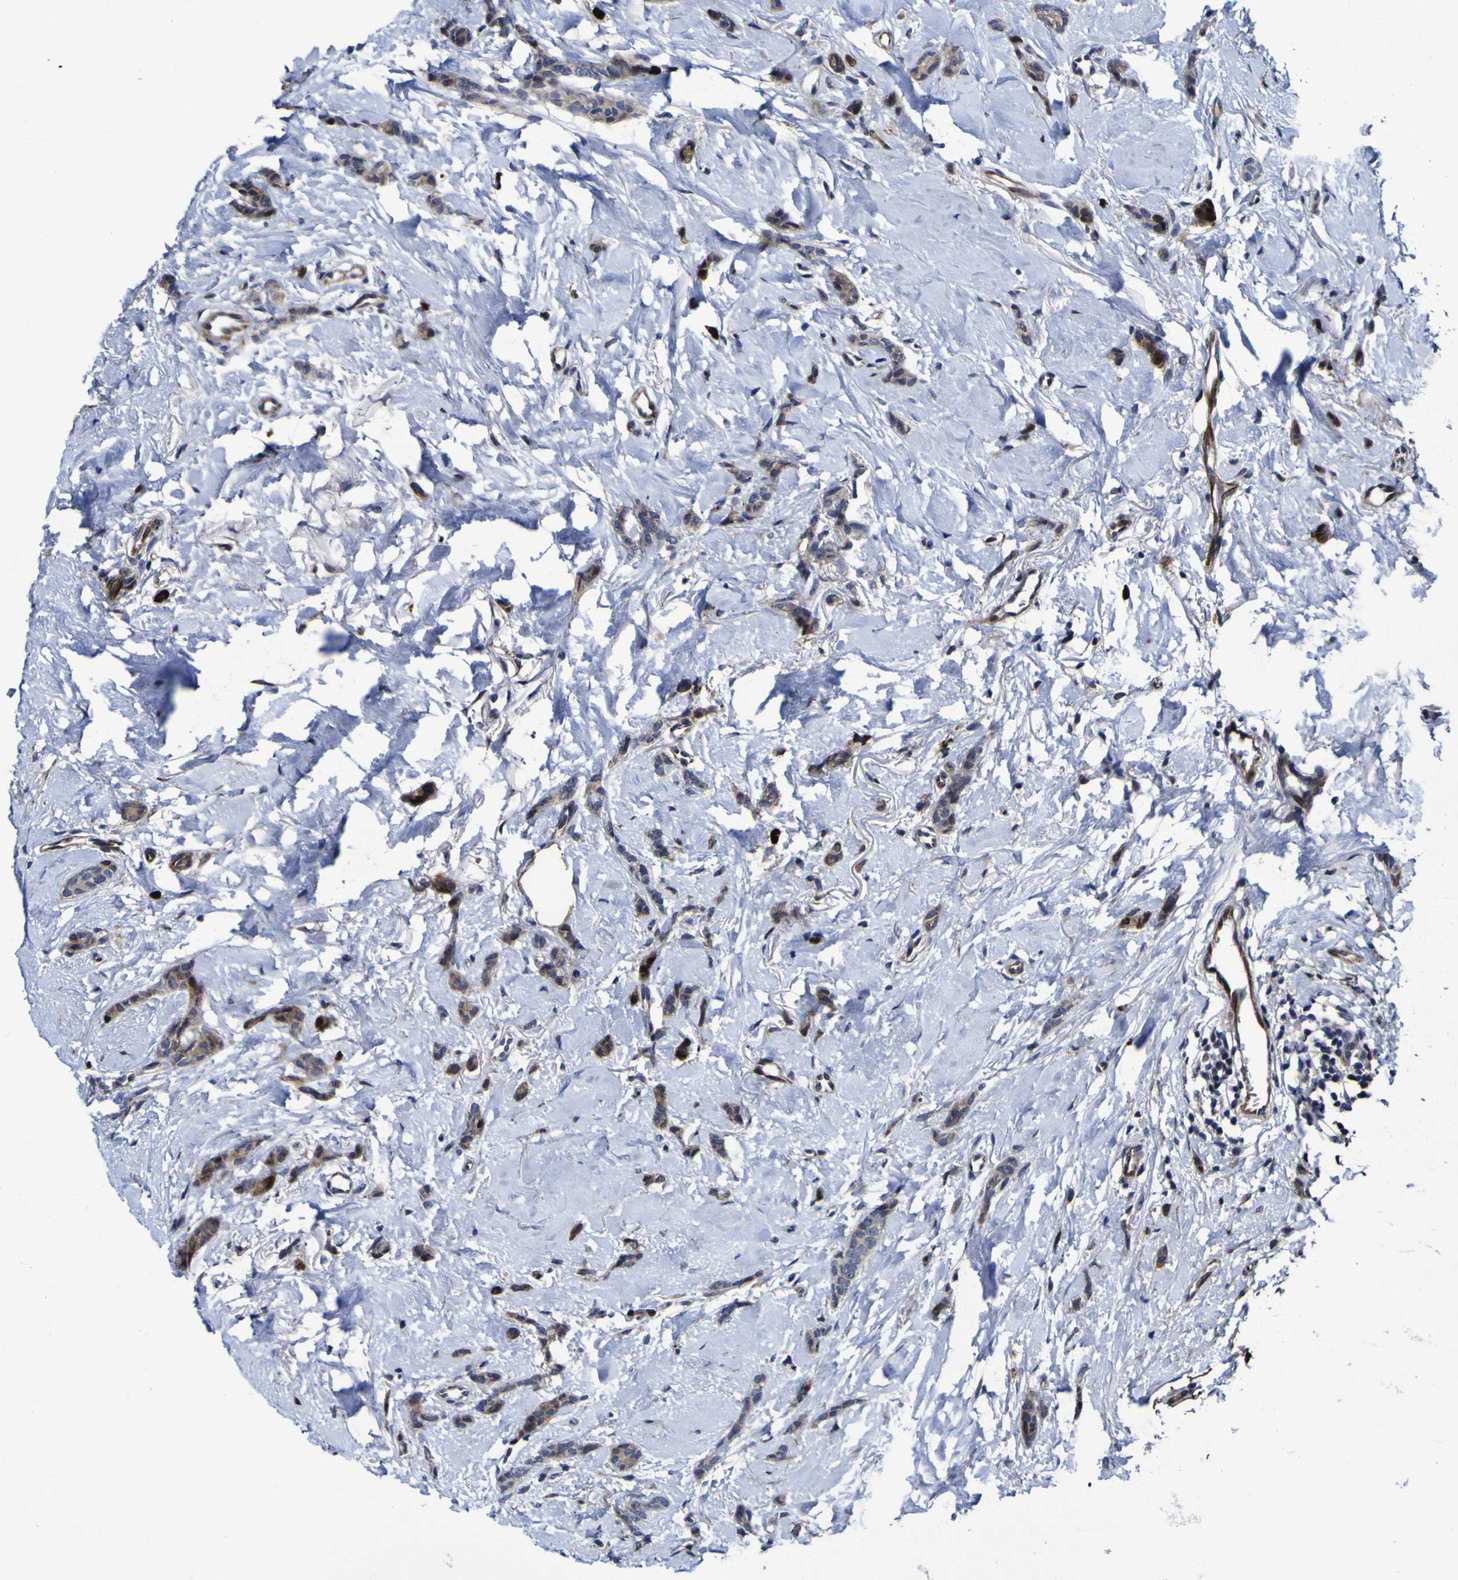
{"staining": {"intensity": "weak", "quantity": ">75%", "location": "cytoplasmic/membranous"}, "tissue": "breast cancer", "cell_type": "Tumor cells", "image_type": "cancer", "snomed": [{"axis": "morphology", "description": "Lobular carcinoma"}, {"axis": "topography", "description": "Skin"}, {"axis": "topography", "description": "Breast"}], "caption": "Immunohistochemistry (IHC) photomicrograph of neoplastic tissue: human breast cancer (lobular carcinoma) stained using IHC displays low levels of weak protein expression localized specifically in the cytoplasmic/membranous of tumor cells, appearing as a cytoplasmic/membranous brown color.", "gene": "MGLL", "patient": {"sex": "female", "age": 46}}